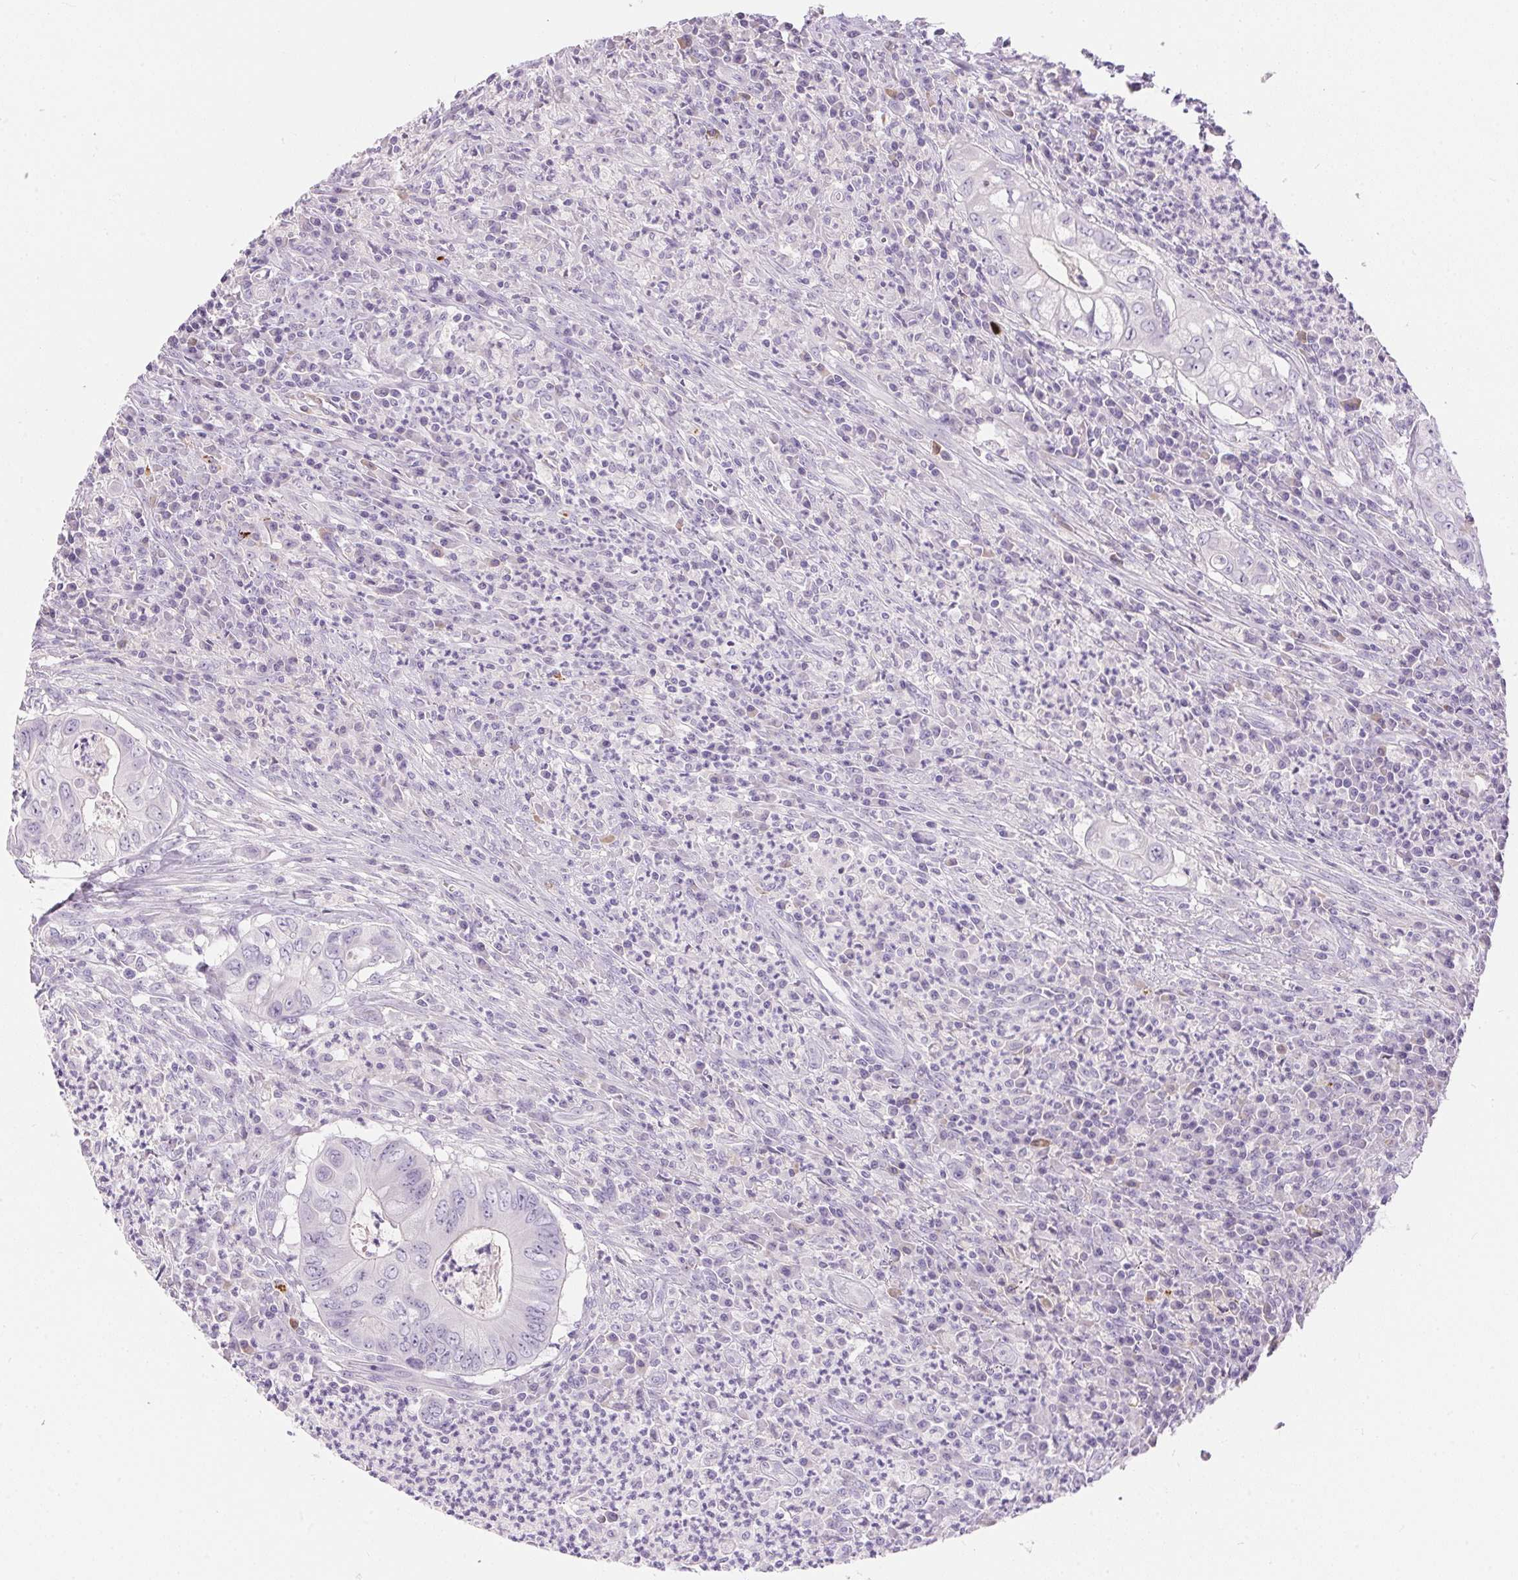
{"staining": {"intensity": "negative", "quantity": "none", "location": "none"}, "tissue": "colorectal cancer", "cell_type": "Tumor cells", "image_type": "cancer", "snomed": [{"axis": "morphology", "description": "Adenocarcinoma, NOS"}, {"axis": "topography", "description": "Colon"}], "caption": "A histopathology image of colorectal adenocarcinoma stained for a protein exhibits no brown staining in tumor cells. The staining is performed using DAB brown chromogen with nuclei counter-stained in using hematoxylin.", "gene": "PNLIPRP3", "patient": {"sex": "female", "age": 74}}